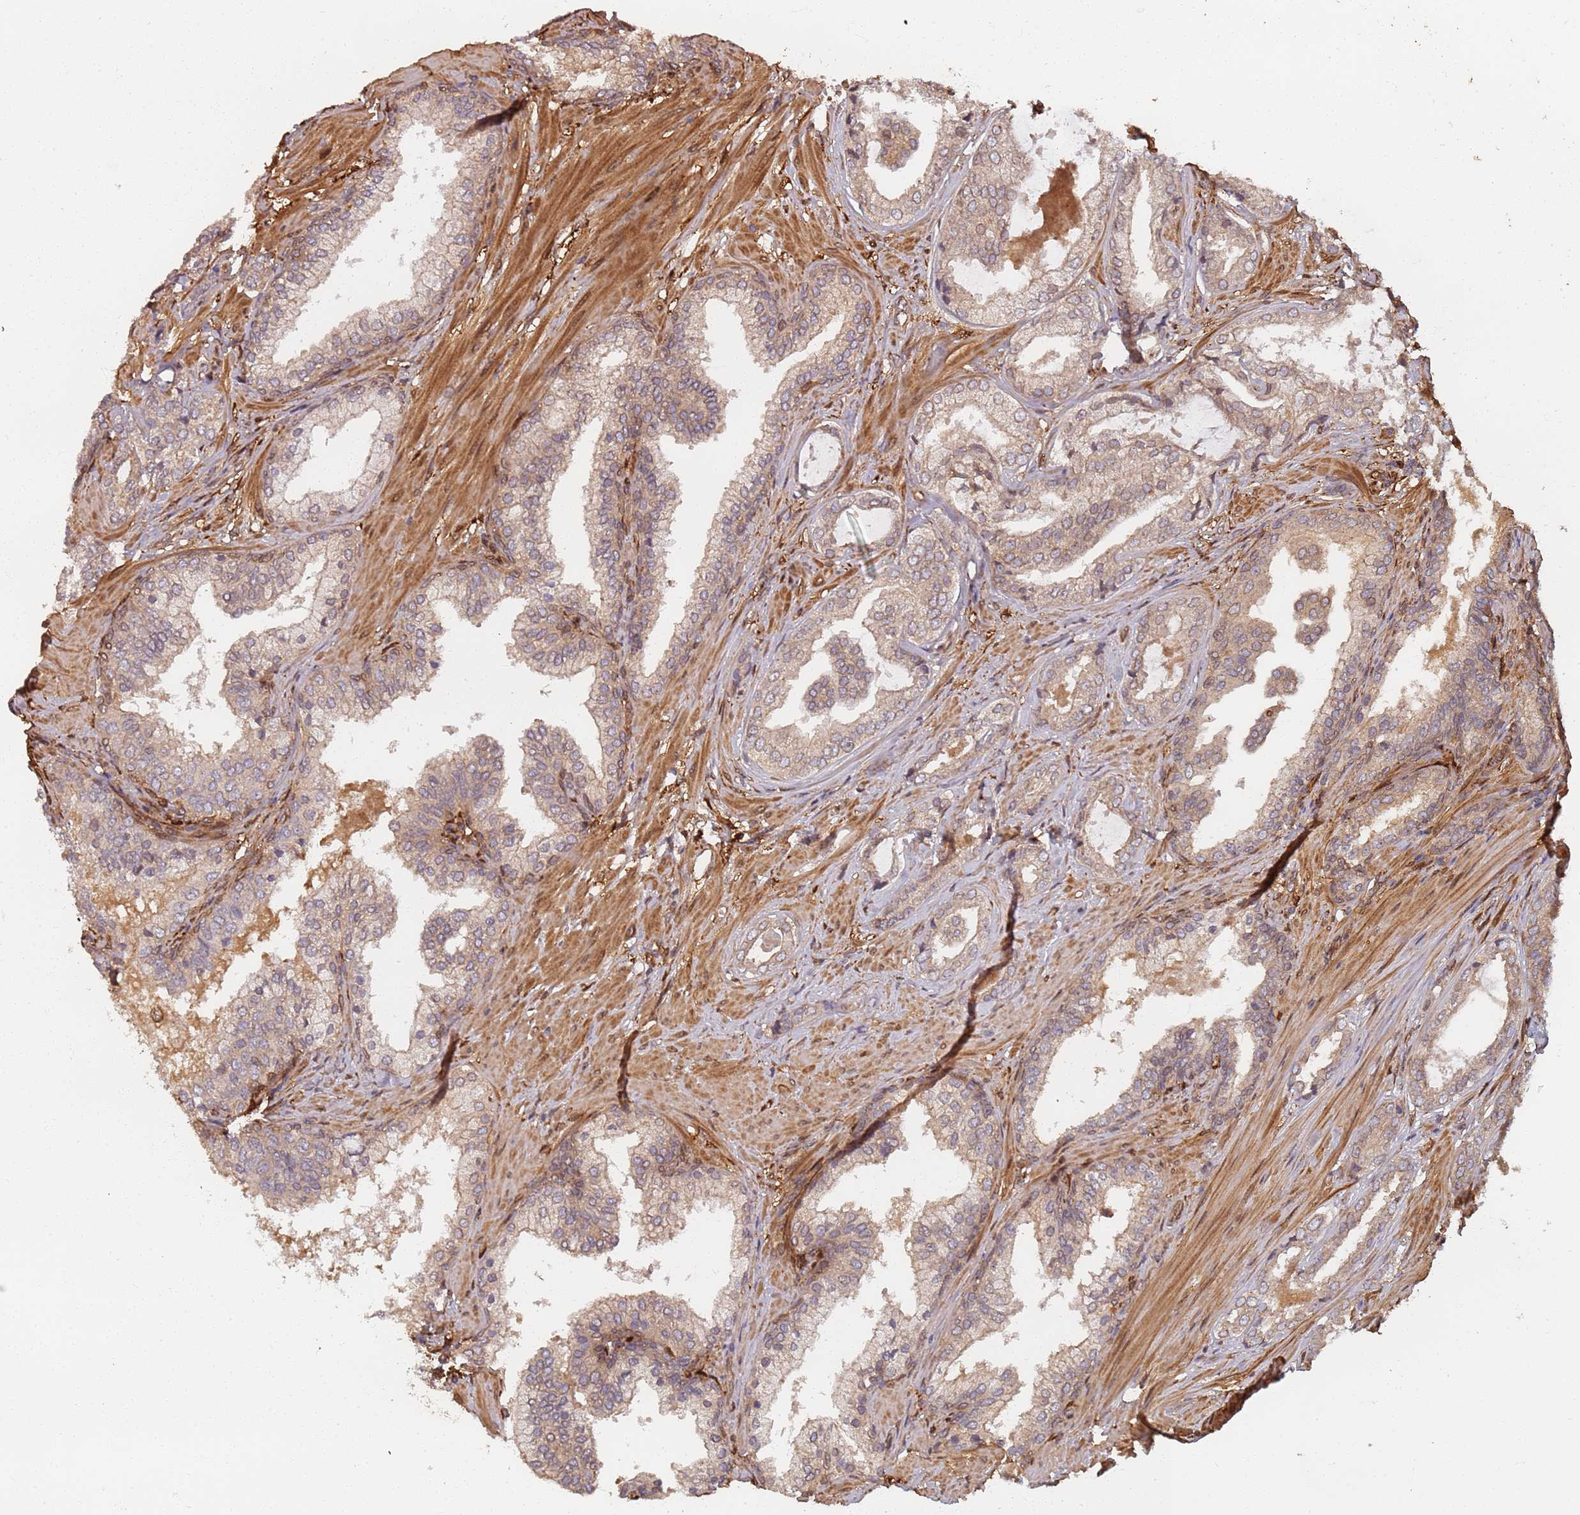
{"staining": {"intensity": "weak", "quantity": "25%-75%", "location": "cytoplasmic/membranous"}, "tissue": "prostate cancer", "cell_type": "Tumor cells", "image_type": "cancer", "snomed": [{"axis": "morphology", "description": "Adenocarcinoma, High grade"}, {"axis": "topography", "description": "Prostate"}], "caption": "This image shows IHC staining of human prostate cancer, with low weak cytoplasmic/membranous expression in approximately 25%-75% of tumor cells.", "gene": "SDCCAG8", "patient": {"sex": "male", "age": 60}}